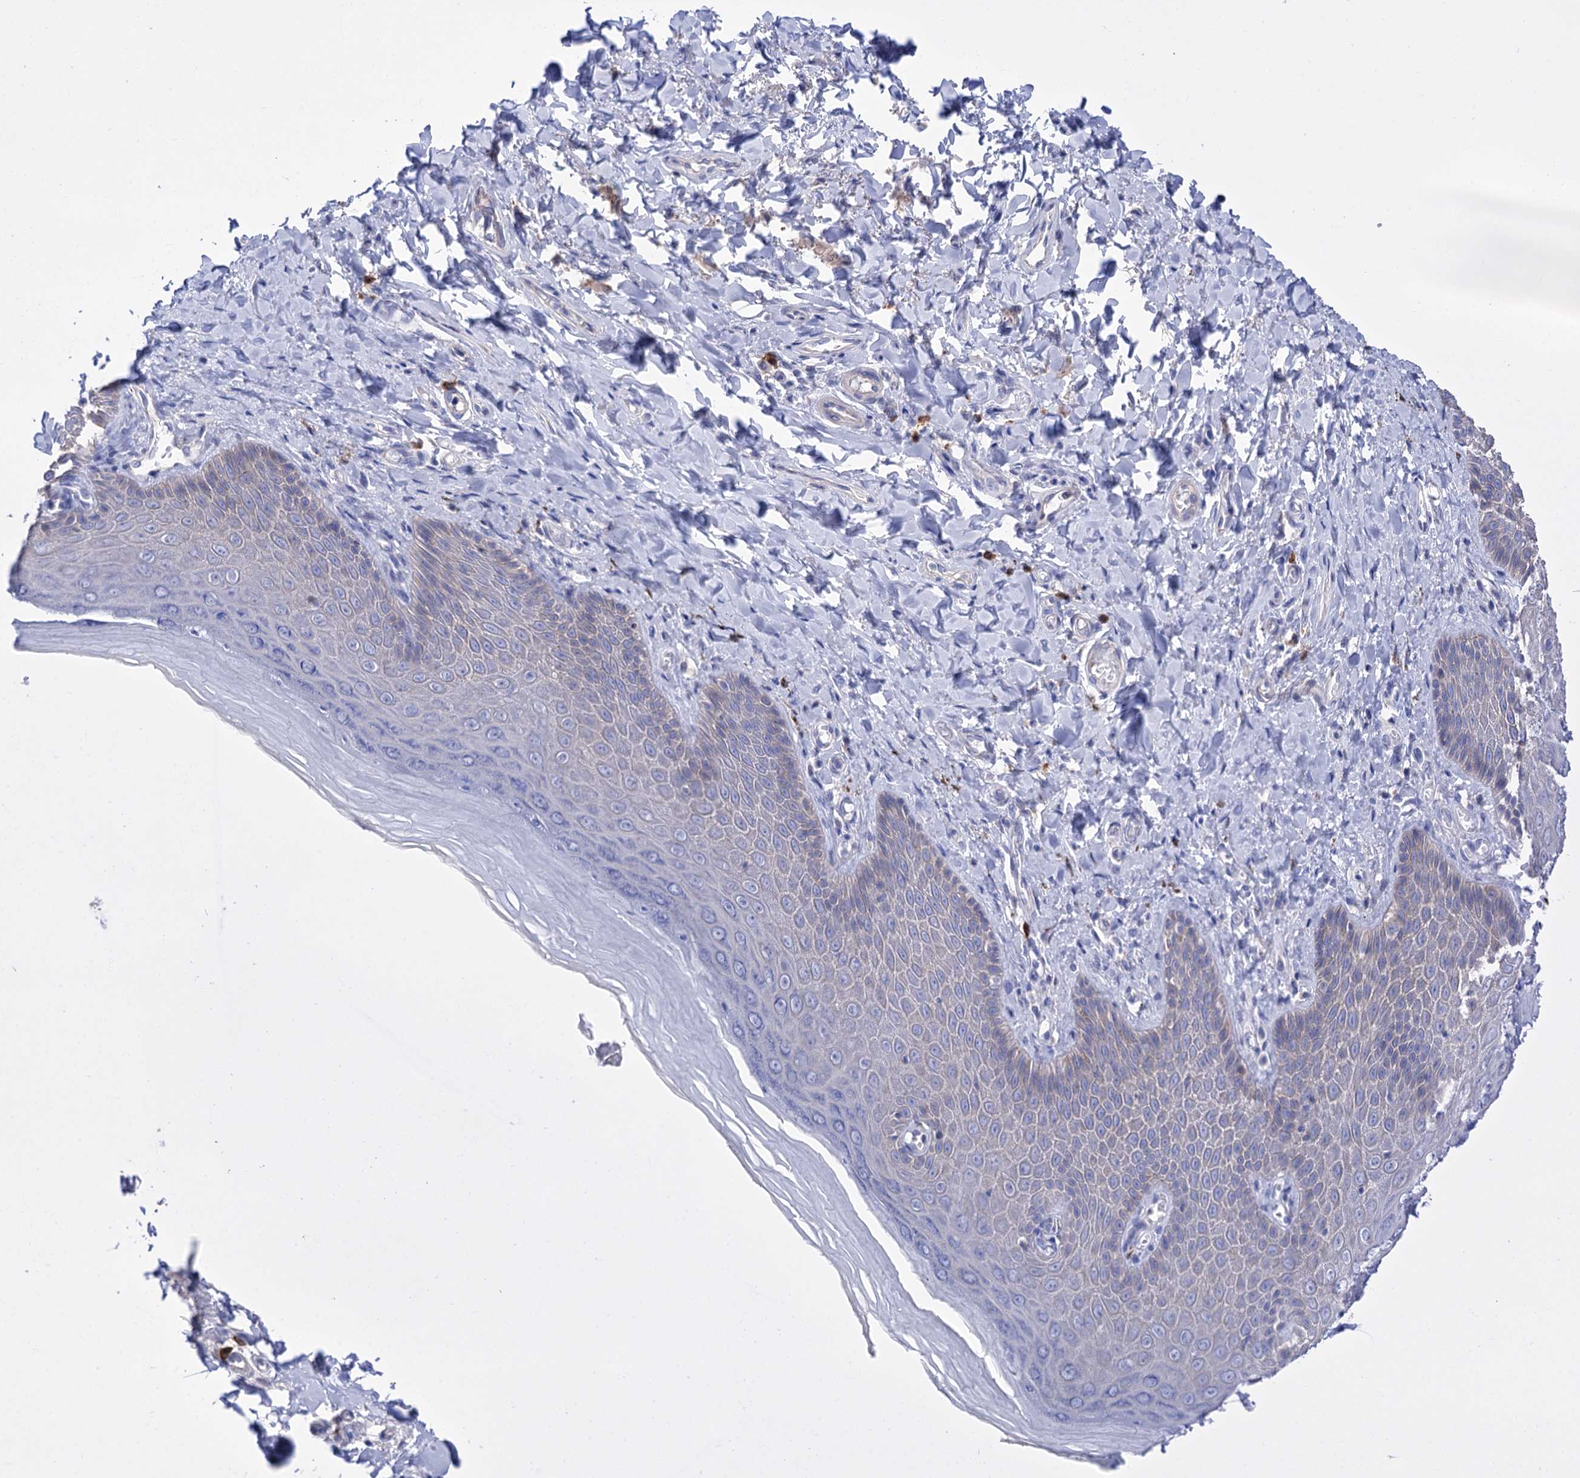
{"staining": {"intensity": "negative", "quantity": "none", "location": "none"}, "tissue": "skin", "cell_type": "Epidermal cells", "image_type": "normal", "snomed": [{"axis": "morphology", "description": "Normal tissue, NOS"}, {"axis": "topography", "description": "Anal"}], "caption": "This is a histopathology image of immunohistochemistry staining of benign skin, which shows no staining in epidermal cells.", "gene": "BBS4", "patient": {"sex": "male", "age": 78}}